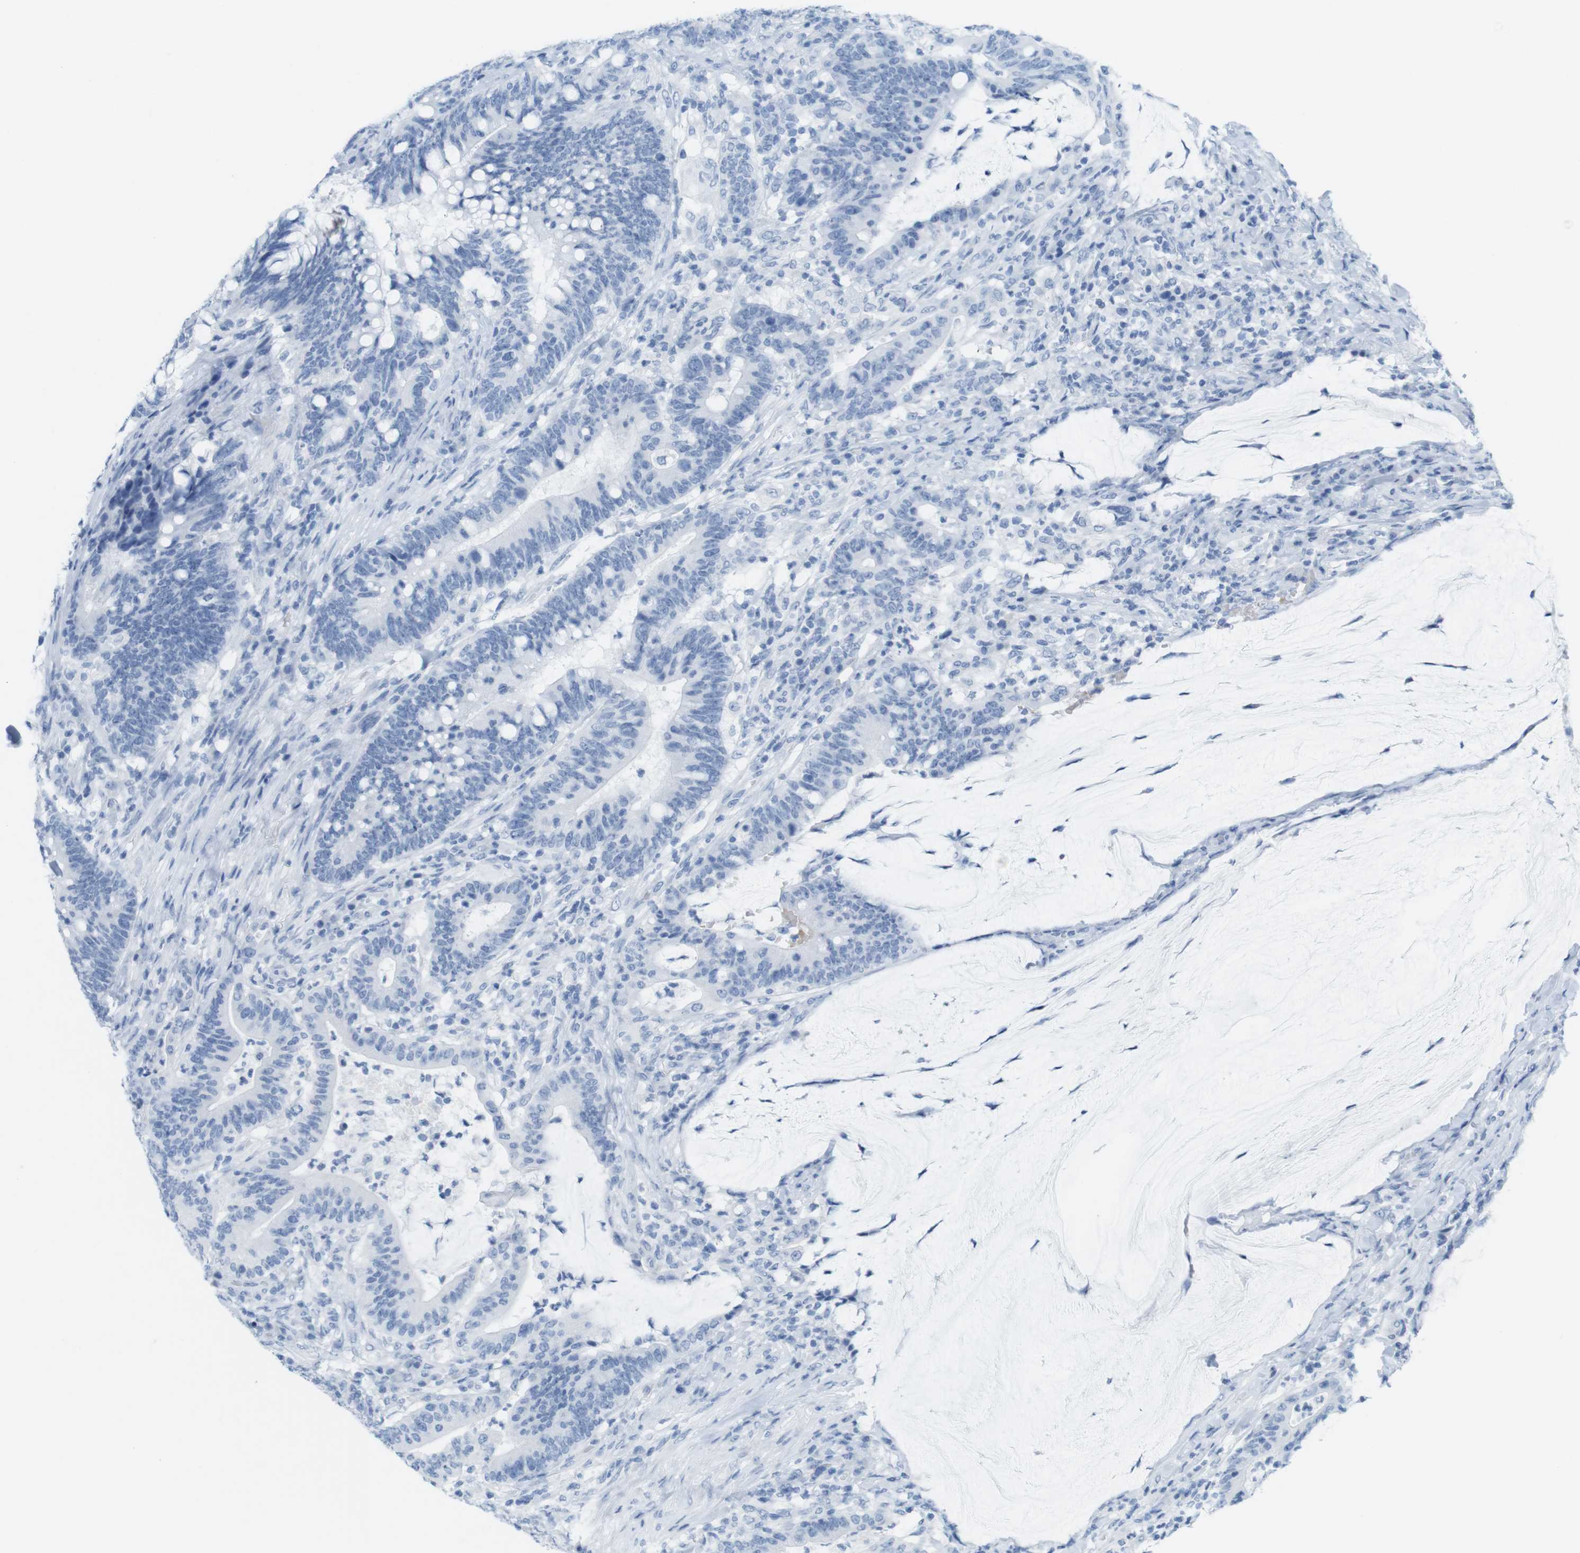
{"staining": {"intensity": "negative", "quantity": "none", "location": "none"}, "tissue": "colorectal cancer", "cell_type": "Tumor cells", "image_type": "cancer", "snomed": [{"axis": "morphology", "description": "Normal tissue, NOS"}, {"axis": "morphology", "description": "Adenocarcinoma, NOS"}, {"axis": "topography", "description": "Colon"}], "caption": "Tumor cells are negative for protein expression in human colorectal cancer (adenocarcinoma). (Stains: DAB IHC with hematoxylin counter stain, Microscopy: brightfield microscopy at high magnification).", "gene": "TNNT2", "patient": {"sex": "female", "age": 66}}